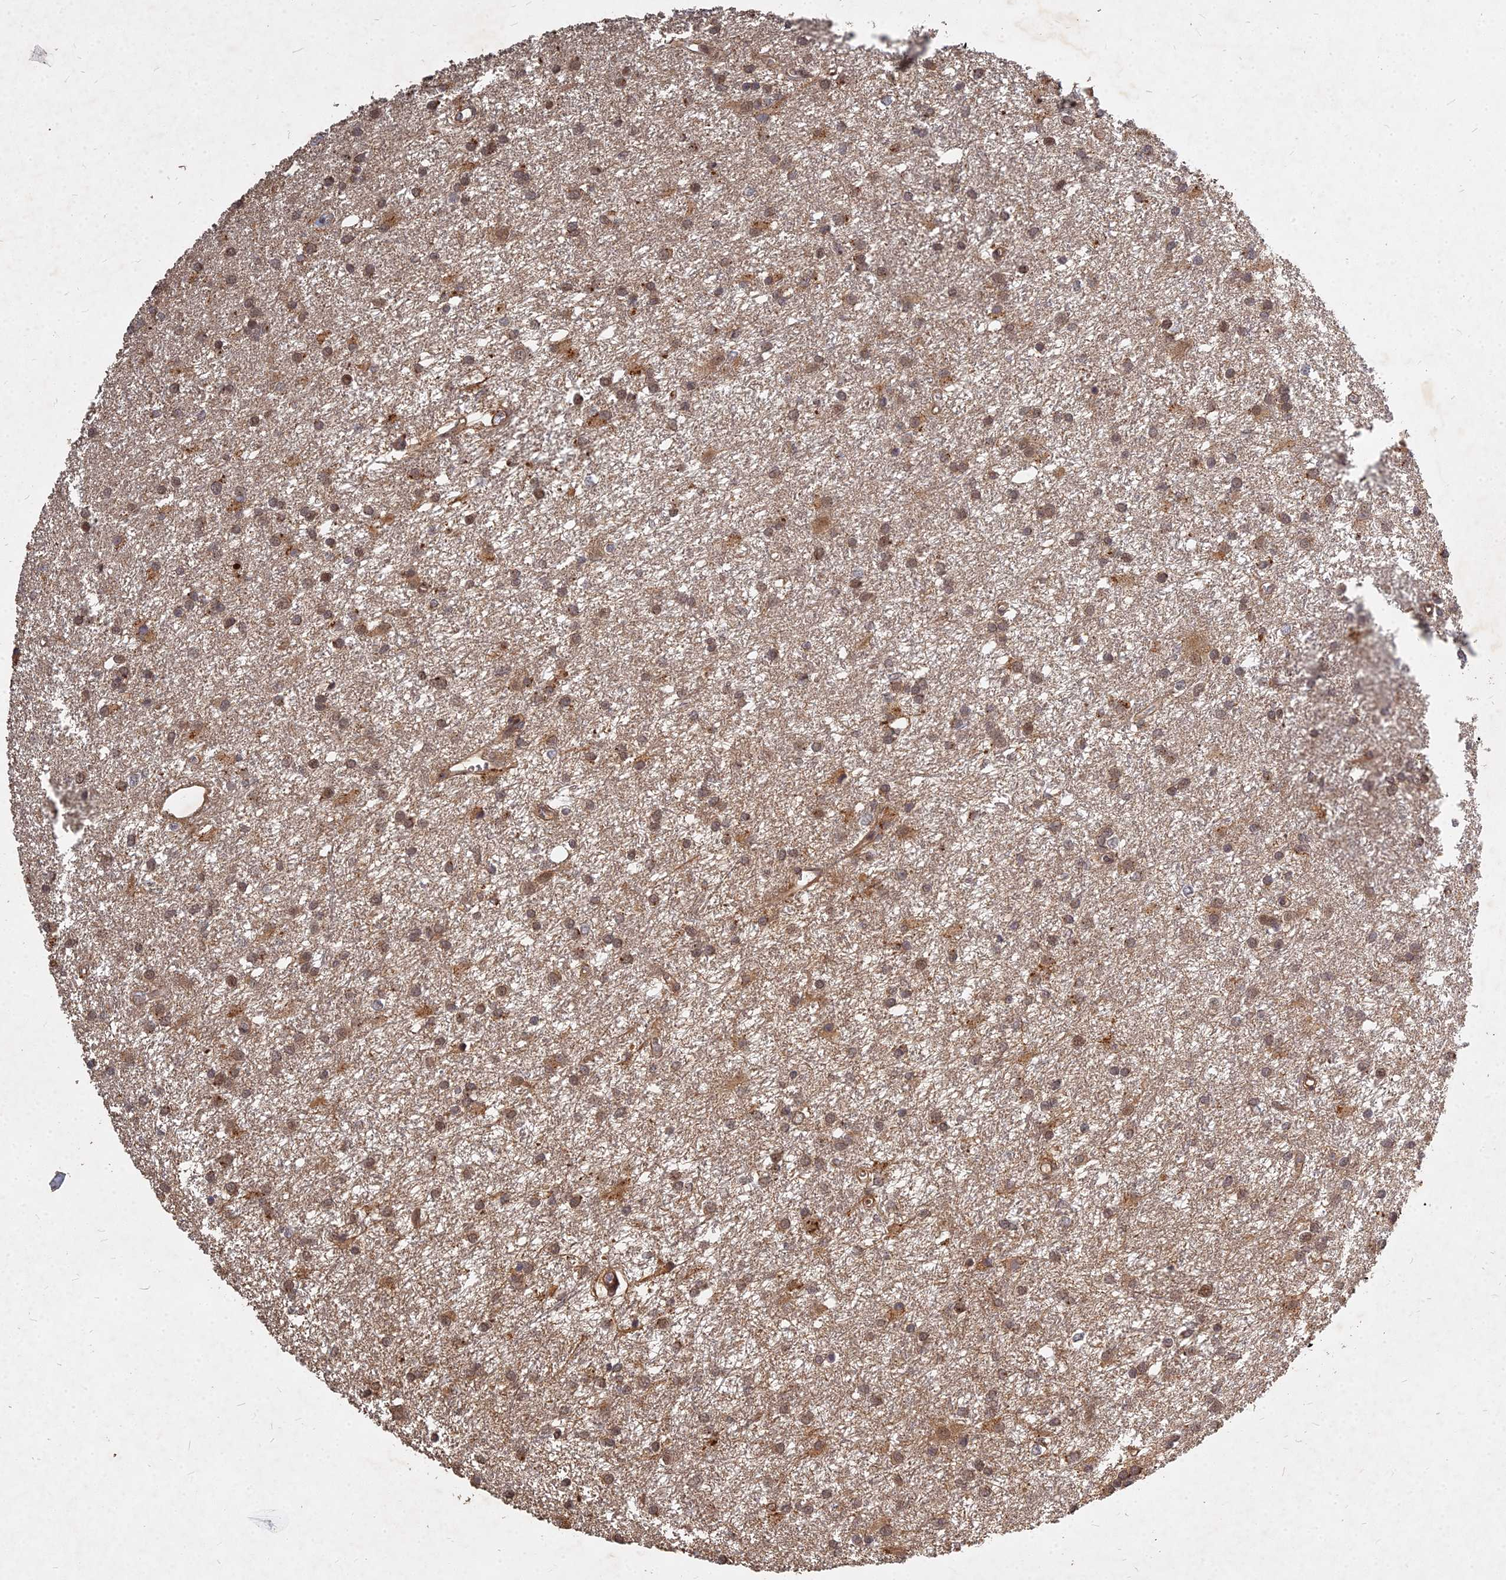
{"staining": {"intensity": "moderate", "quantity": ">75%", "location": "cytoplasmic/membranous,nuclear"}, "tissue": "glioma", "cell_type": "Tumor cells", "image_type": "cancer", "snomed": [{"axis": "morphology", "description": "Glioma, malignant, High grade"}, {"axis": "topography", "description": "Brain"}], "caption": "DAB (3,3'-diaminobenzidine) immunohistochemical staining of malignant glioma (high-grade) shows moderate cytoplasmic/membranous and nuclear protein expression in approximately >75% of tumor cells.", "gene": "UBE2W", "patient": {"sex": "female", "age": 50}}